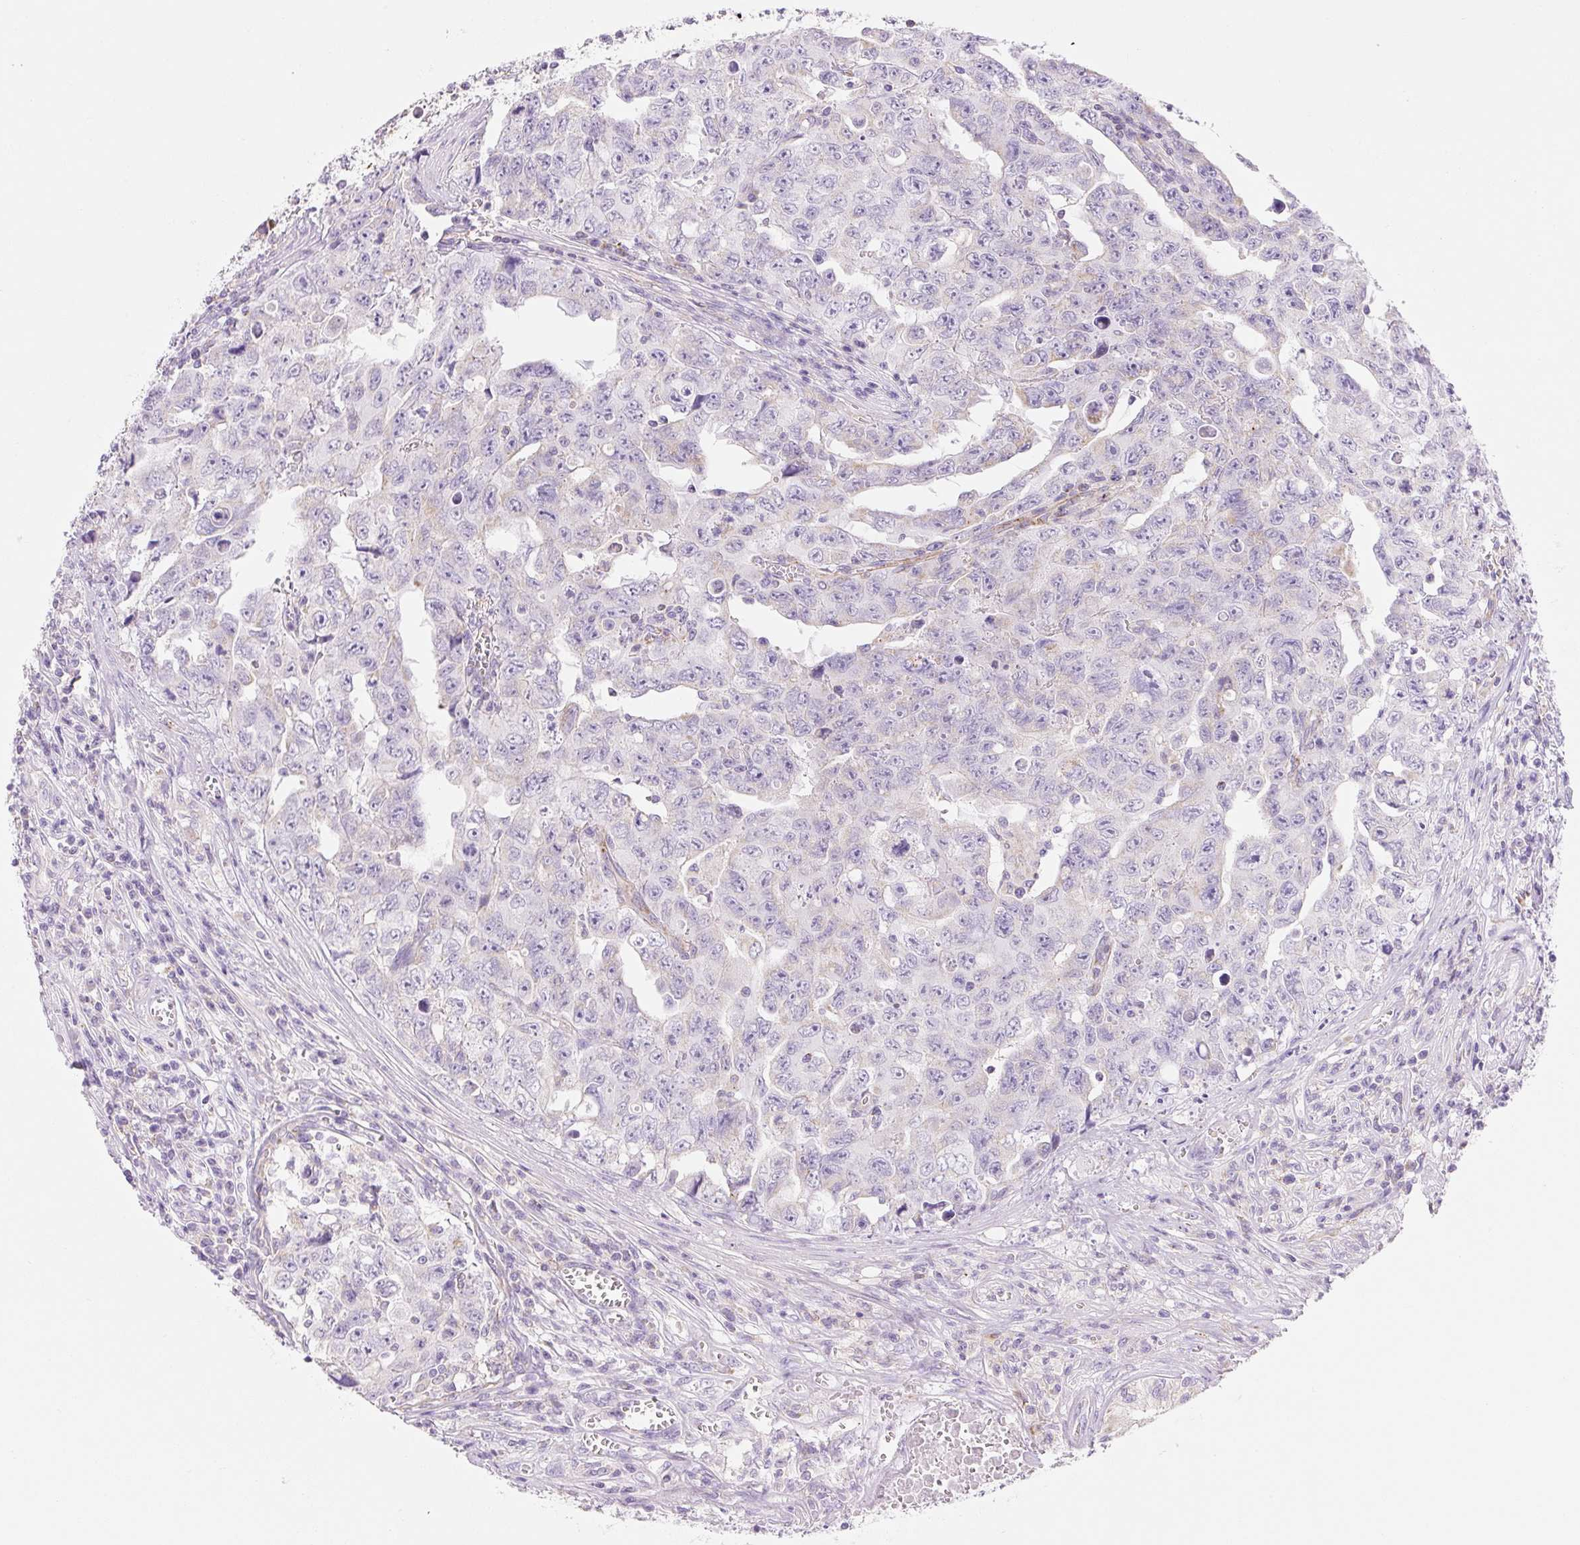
{"staining": {"intensity": "negative", "quantity": "none", "location": "none"}, "tissue": "testis cancer", "cell_type": "Tumor cells", "image_type": "cancer", "snomed": [{"axis": "morphology", "description": "Carcinoma, Embryonal, NOS"}, {"axis": "topography", "description": "Testis"}], "caption": "DAB immunohistochemical staining of testis cancer exhibits no significant expression in tumor cells.", "gene": "FOCAD", "patient": {"sex": "male", "age": 24}}